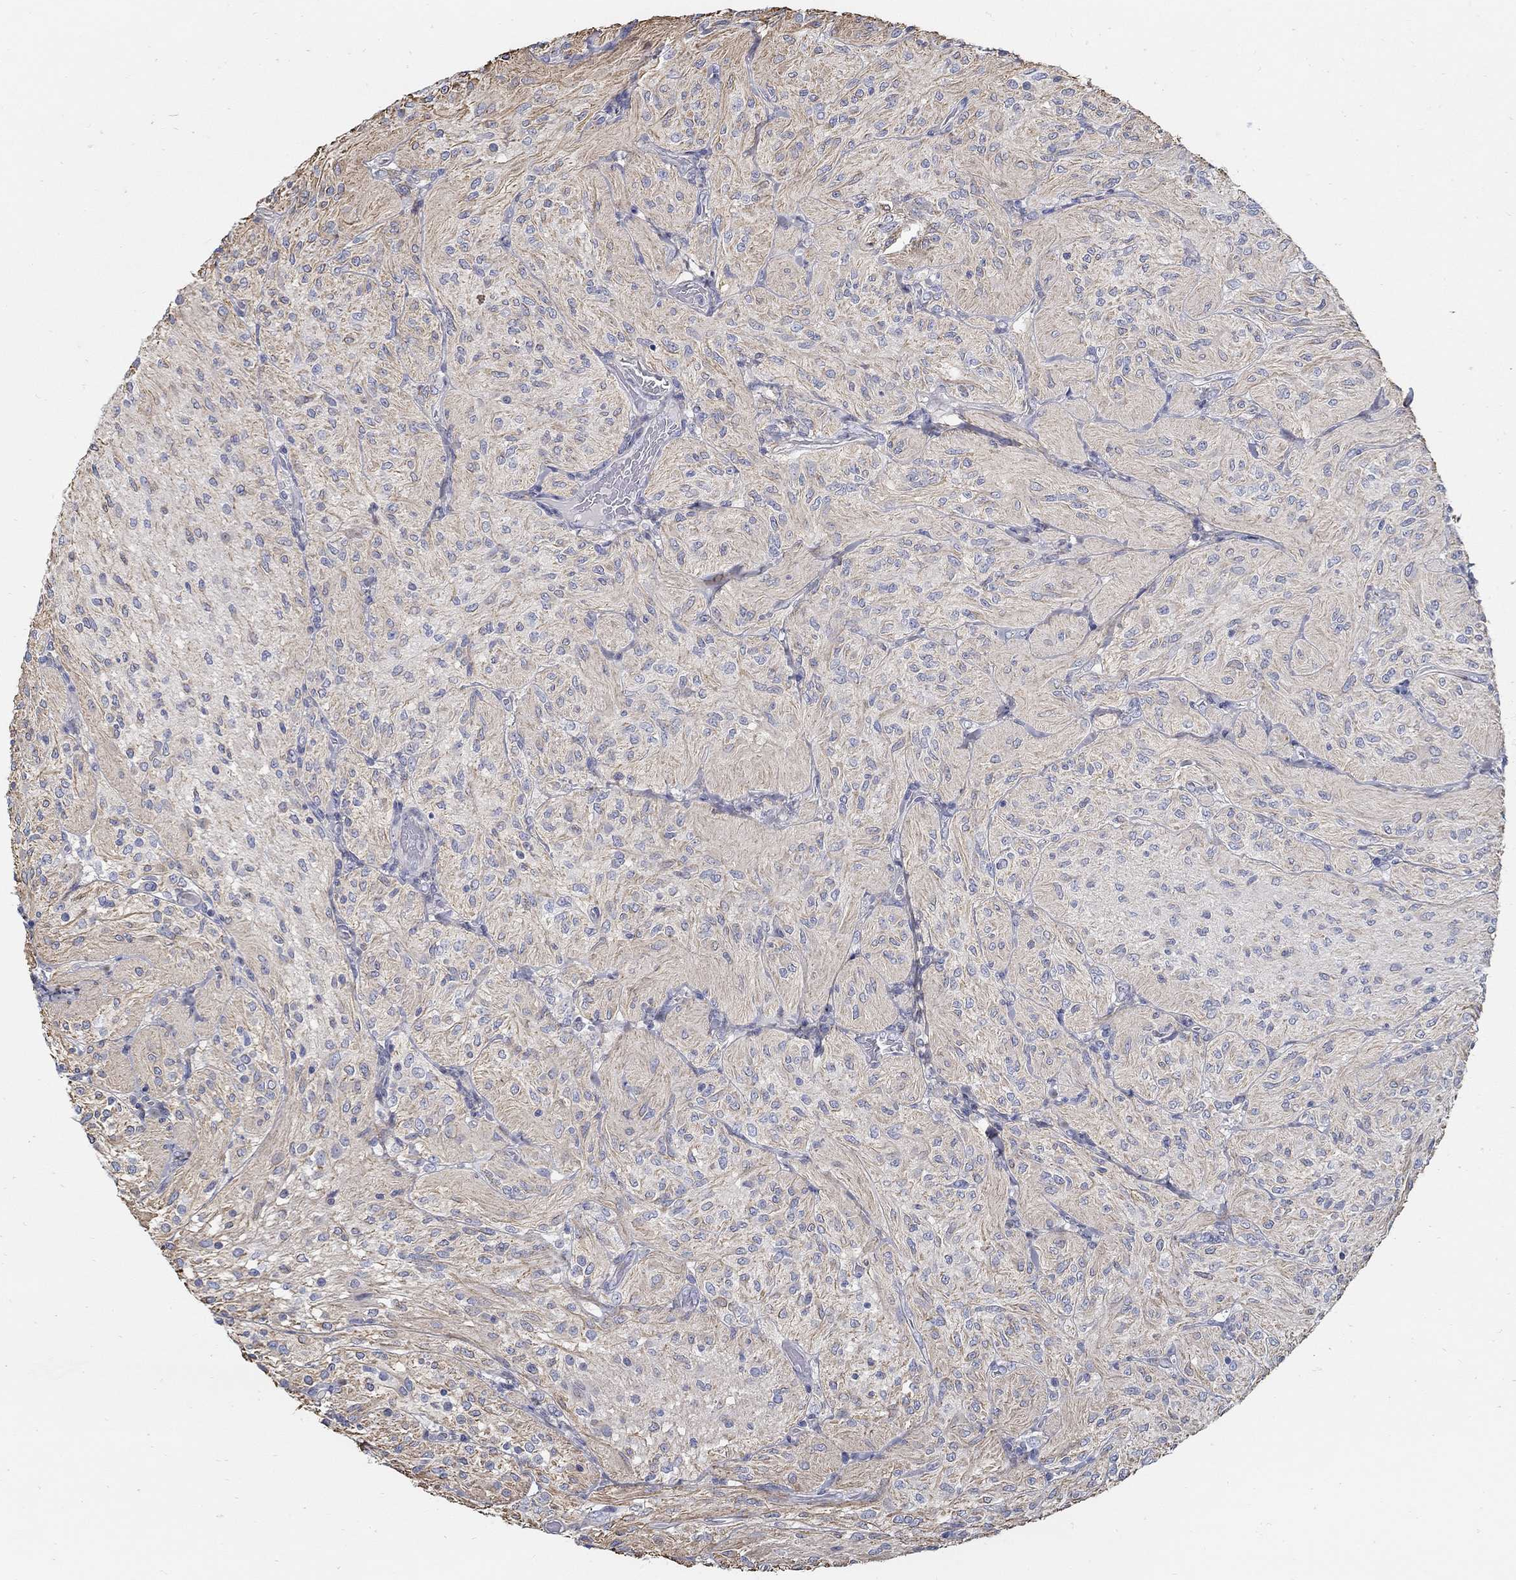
{"staining": {"intensity": "negative", "quantity": "none", "location": "none"}, "tissue": "glioma", "cell_type": "Tumor cells", "image_type": "cancer", "snomed": [{"axis": "morphology", "description": "Glioma, malignant, Low grade"}, {"axis": "topography", "description": "Brain"}], "caption": "Malignant glioma (low-grade) was stained to show a protein in brown. There is no significant staining in tumor cells.", "gene": "TGFBI", "patient": {"sex": "male", "age": 3}}